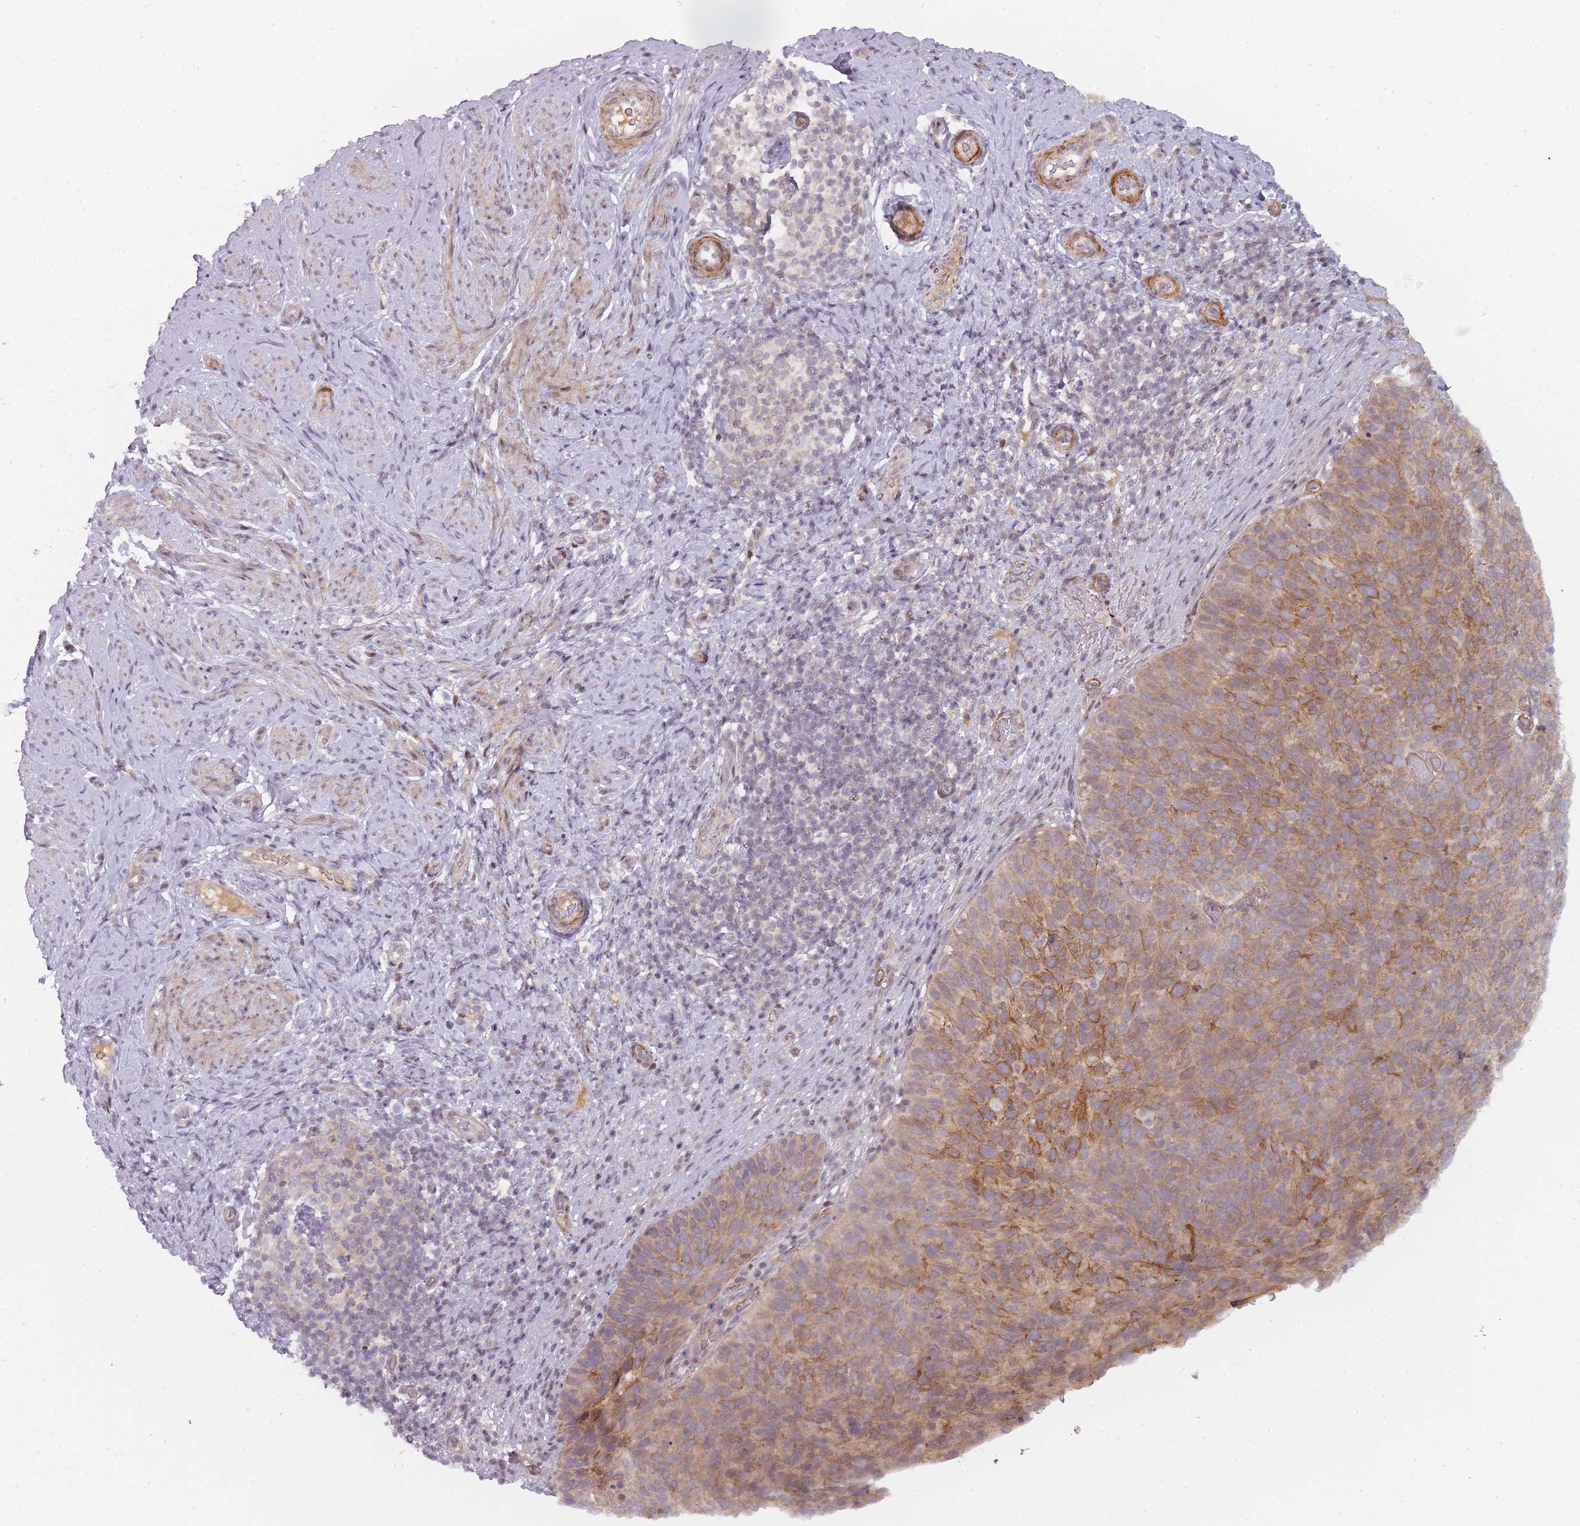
{"staining": {"intensity": "moderate", "quantity": "25%-75%", "location": "cytoplasmic/membranous"}, "tissue": "cervical cancer", "cell_type": "Tumor cells", "image_type": "cancer", "snomed": [{"axis": "morphology", "description": "Squamous cell carcinoma, NOS"}, {"axis": "topography", "description": "Cervix"}], "caption": "Immunohistochemistry (IHC) of cervical cancer (squamous cell carcinoma) exhibits medium levels of moderate cytoplasmic/membranous positivity in approximately 25%-75% of tumor cells. Immunohistochemistry (IHC) stains the protein in brown and the nuclei are stained blue.", "gene": "RPS6KA2", "patient": {"sex": "female", "age": 80}}